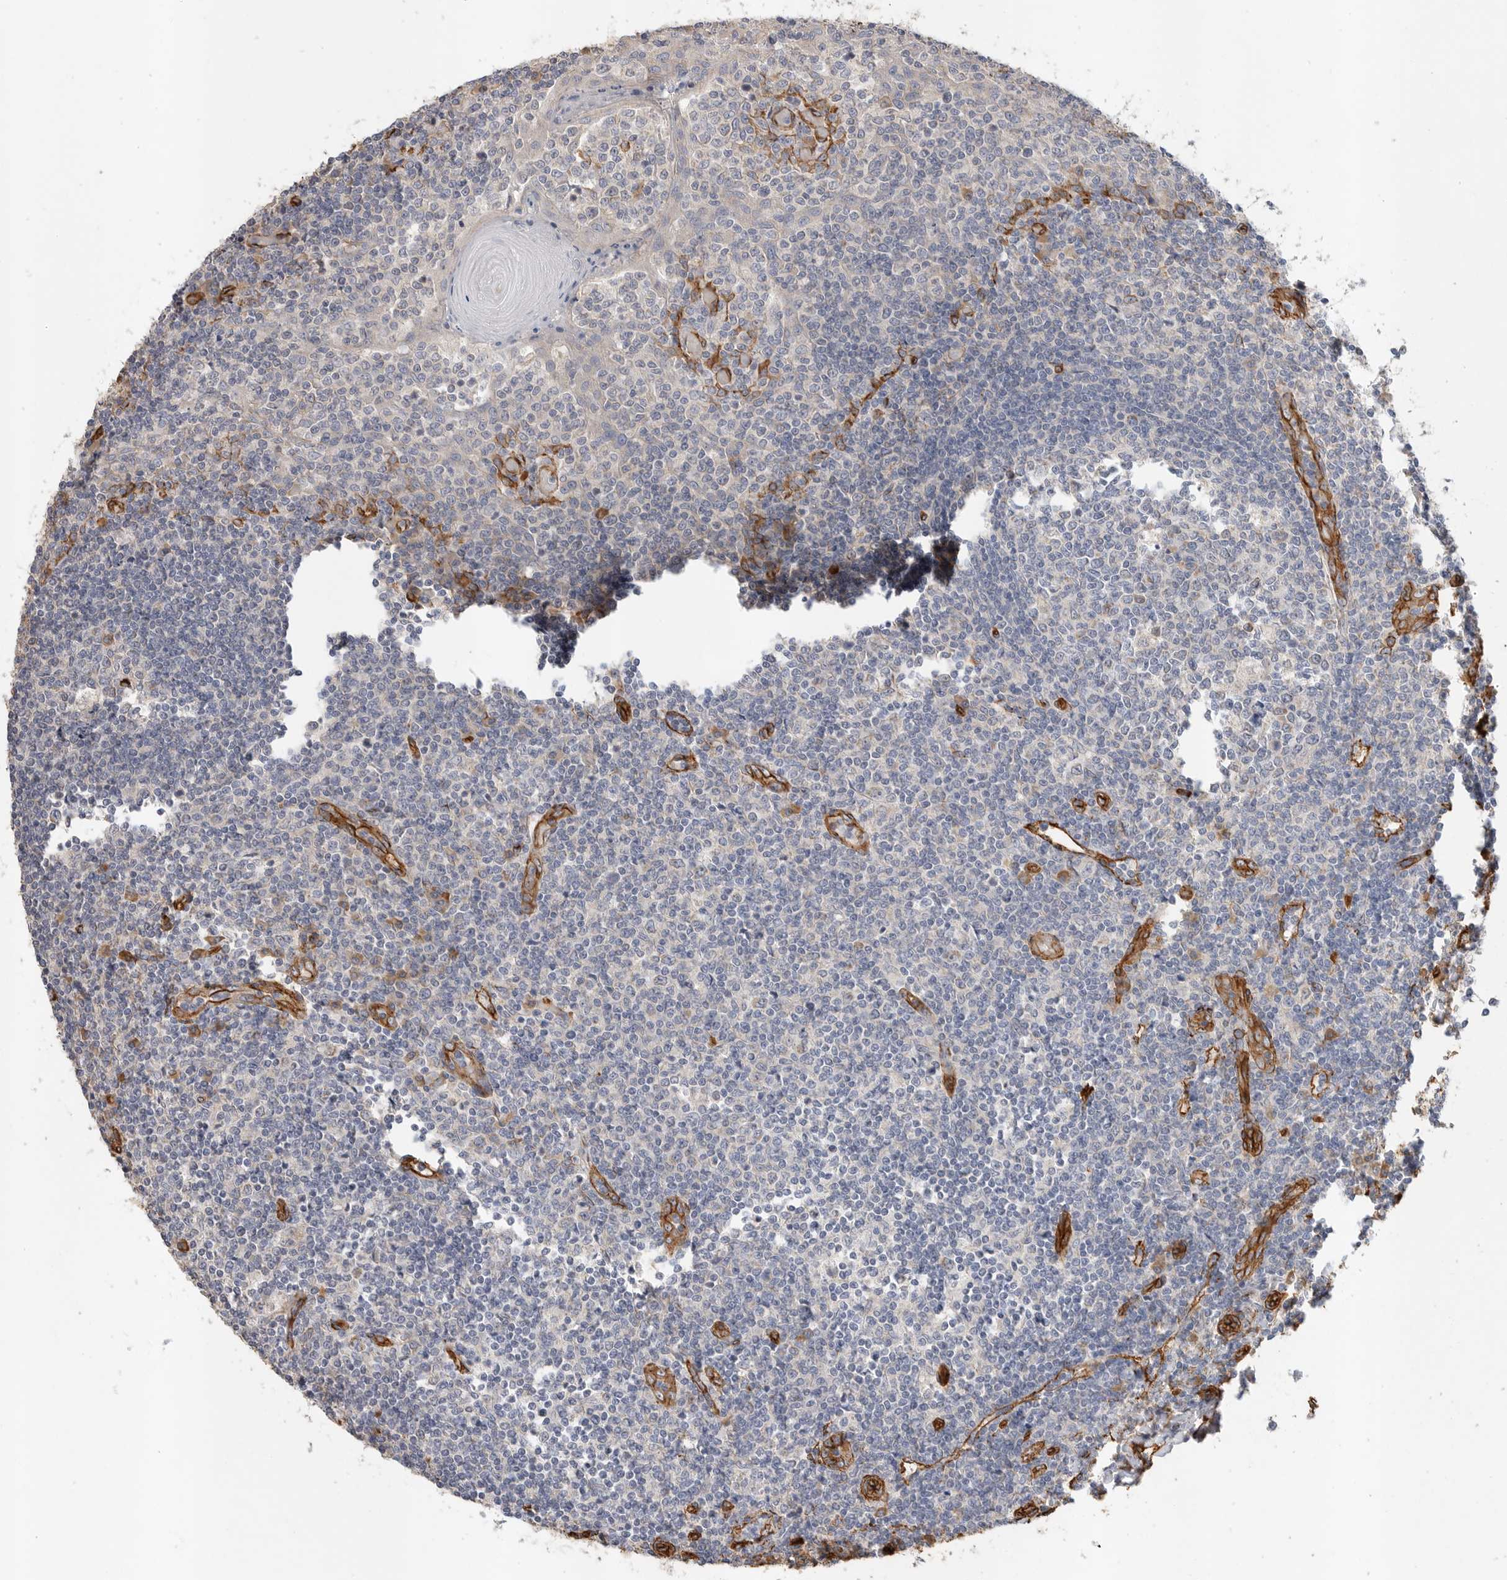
{"staining": {"intensity": "negative", "quantity": "none", "location": "none"}, "tissue": "tonsil", "cell_type": "Germinal center cells", "image_type": "normal", "snomed": [{"axis": "morphology", "description": "Normal tissue, NOS"}, {"axis": "topography", "description": "Tonsil"}], "caption": "IHC image of unremarkable human tonsil stained for a protein (brown), which displays no expression in germinal center cells. Brightfield microscopy of immunohistochemistry stained with DAB (3,3'-diaminobenzidine) (brown) and hematoxylin (blue), captured at high magnification.", "gene": "JMJD4", "patient": {"sex": "female", "age": 19}}